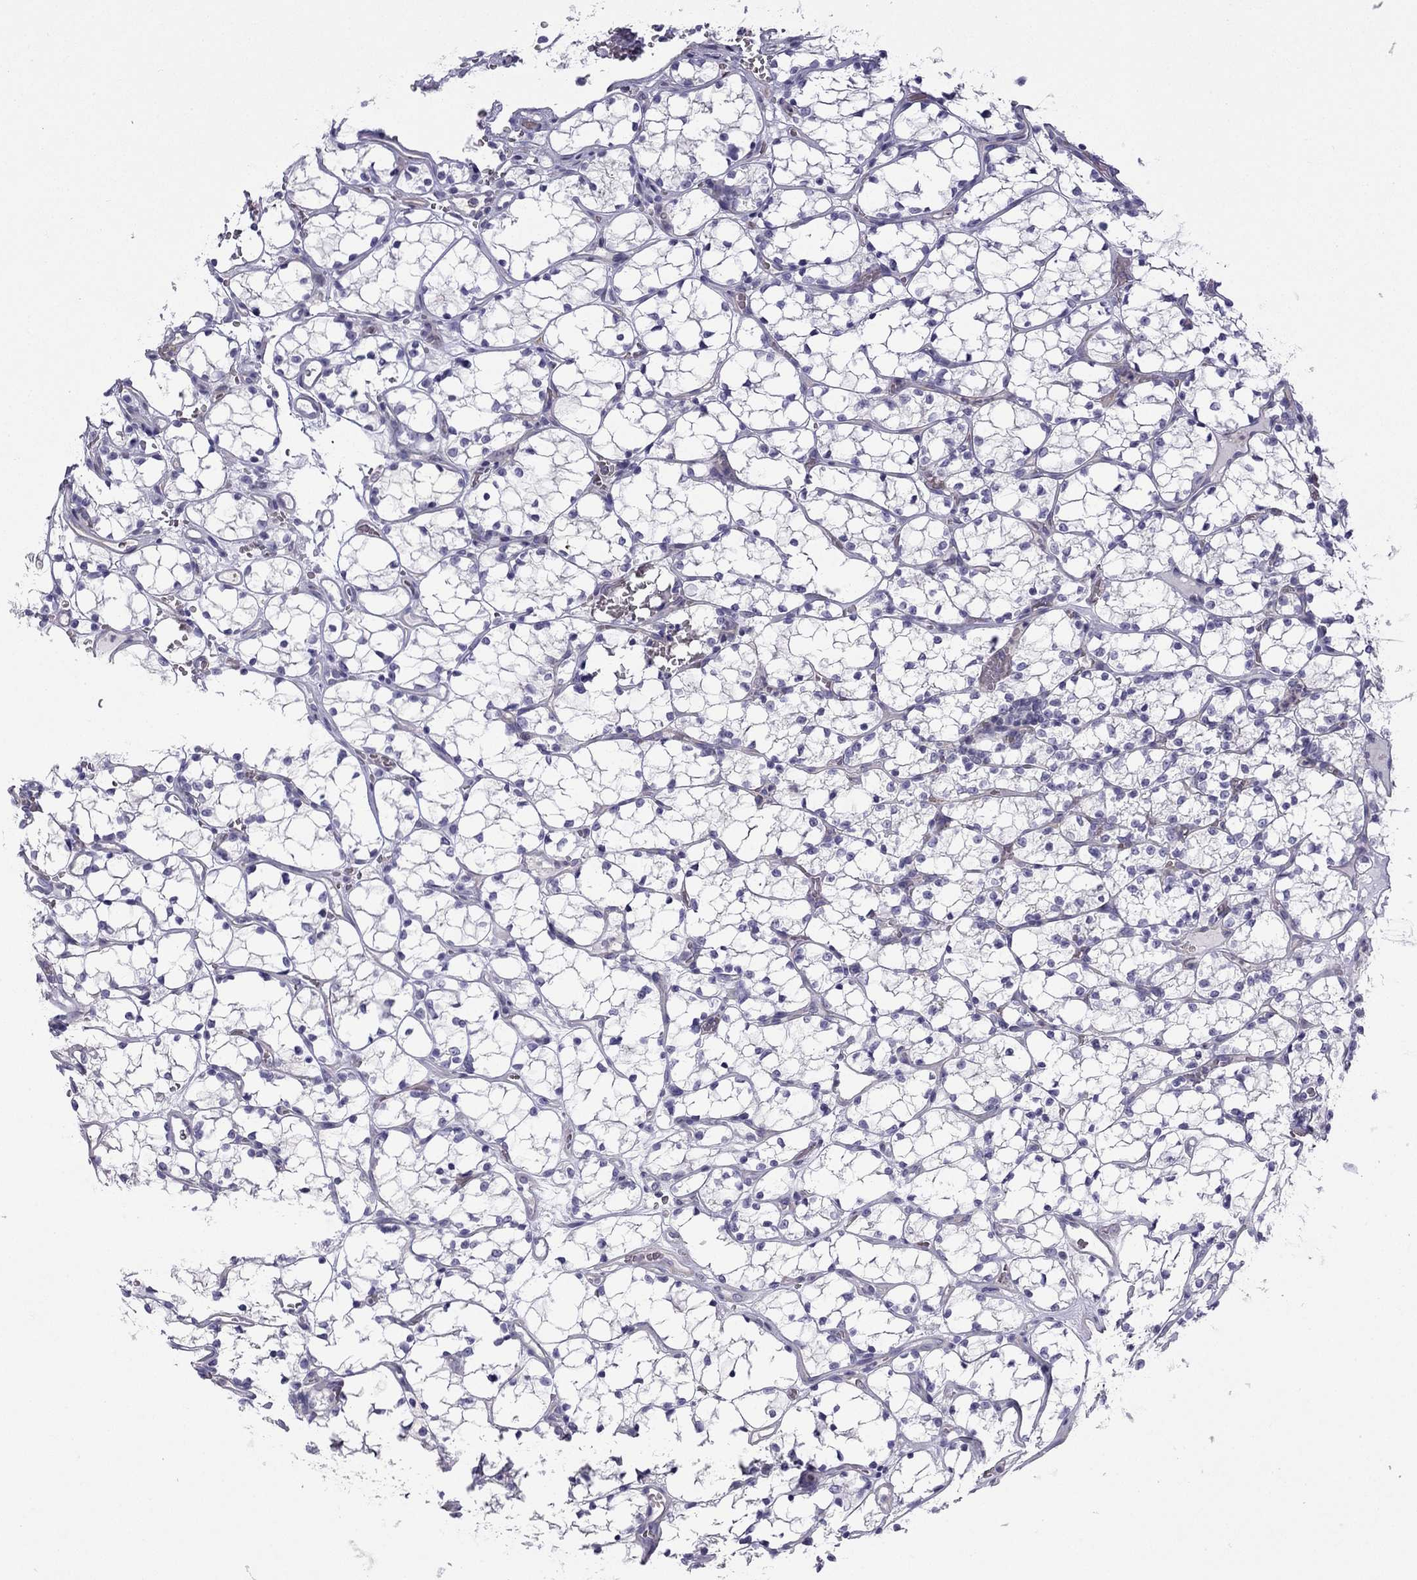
{"staining": {"intensity": "negative", "quantity": "none", "location": "none"}, "tissue": "renal cancer", "cell_type": "Tumor cells", "image_type": "cancer", "snomed": [{"axis": "morphology", "description": "Adenocarcinoma, NOS"}, {"axis": "topography", "description": "Kidney"}], "caption": "High power microscopy image of an IHC photomicrograph of adenocarcinoma (renal), revealing no significant expression in tumor cells.", "gene": "GJA8", "patient": {"sex": "female", "age": 69}}